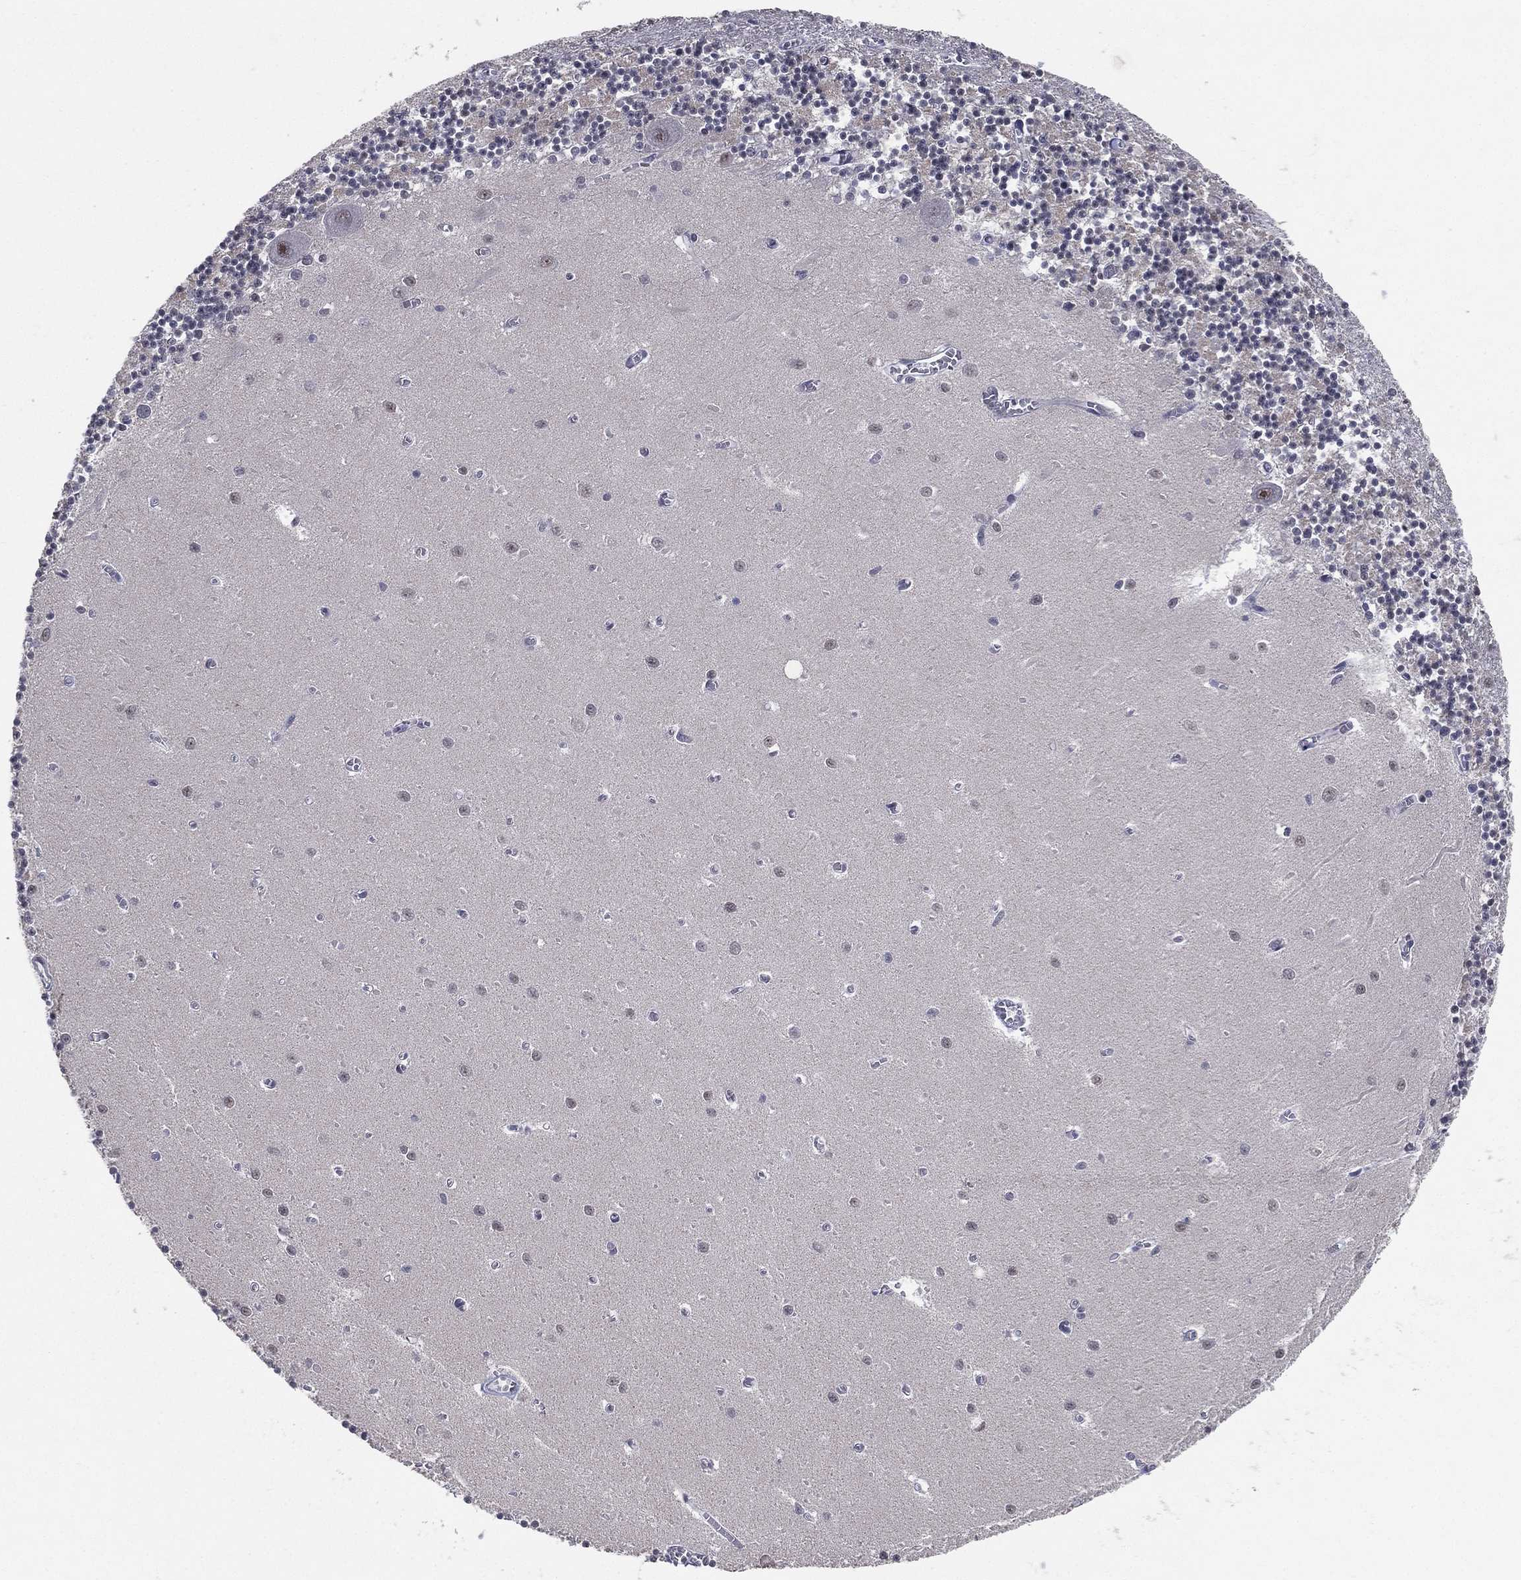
{"staining": {"intensity": "negative", "quantity": "none", "location": "none"}, "tissue": "cerebellum", "cell_type": "Cells in granular layer", "image_type": "normal", "snomed": [{"axis": "morphology", "description": "Normal tissue, NOS"}, {"axis": "topography", "description": "Cerebellum"}], "caption": "High power microscopy image of an immunohistochemistry (IHC) micrograph of normal cerebellum, revealing no significant expression in cells in granular layer.", "gene": "DGCR8", "patient": {"sex": "female", "age": 64}}